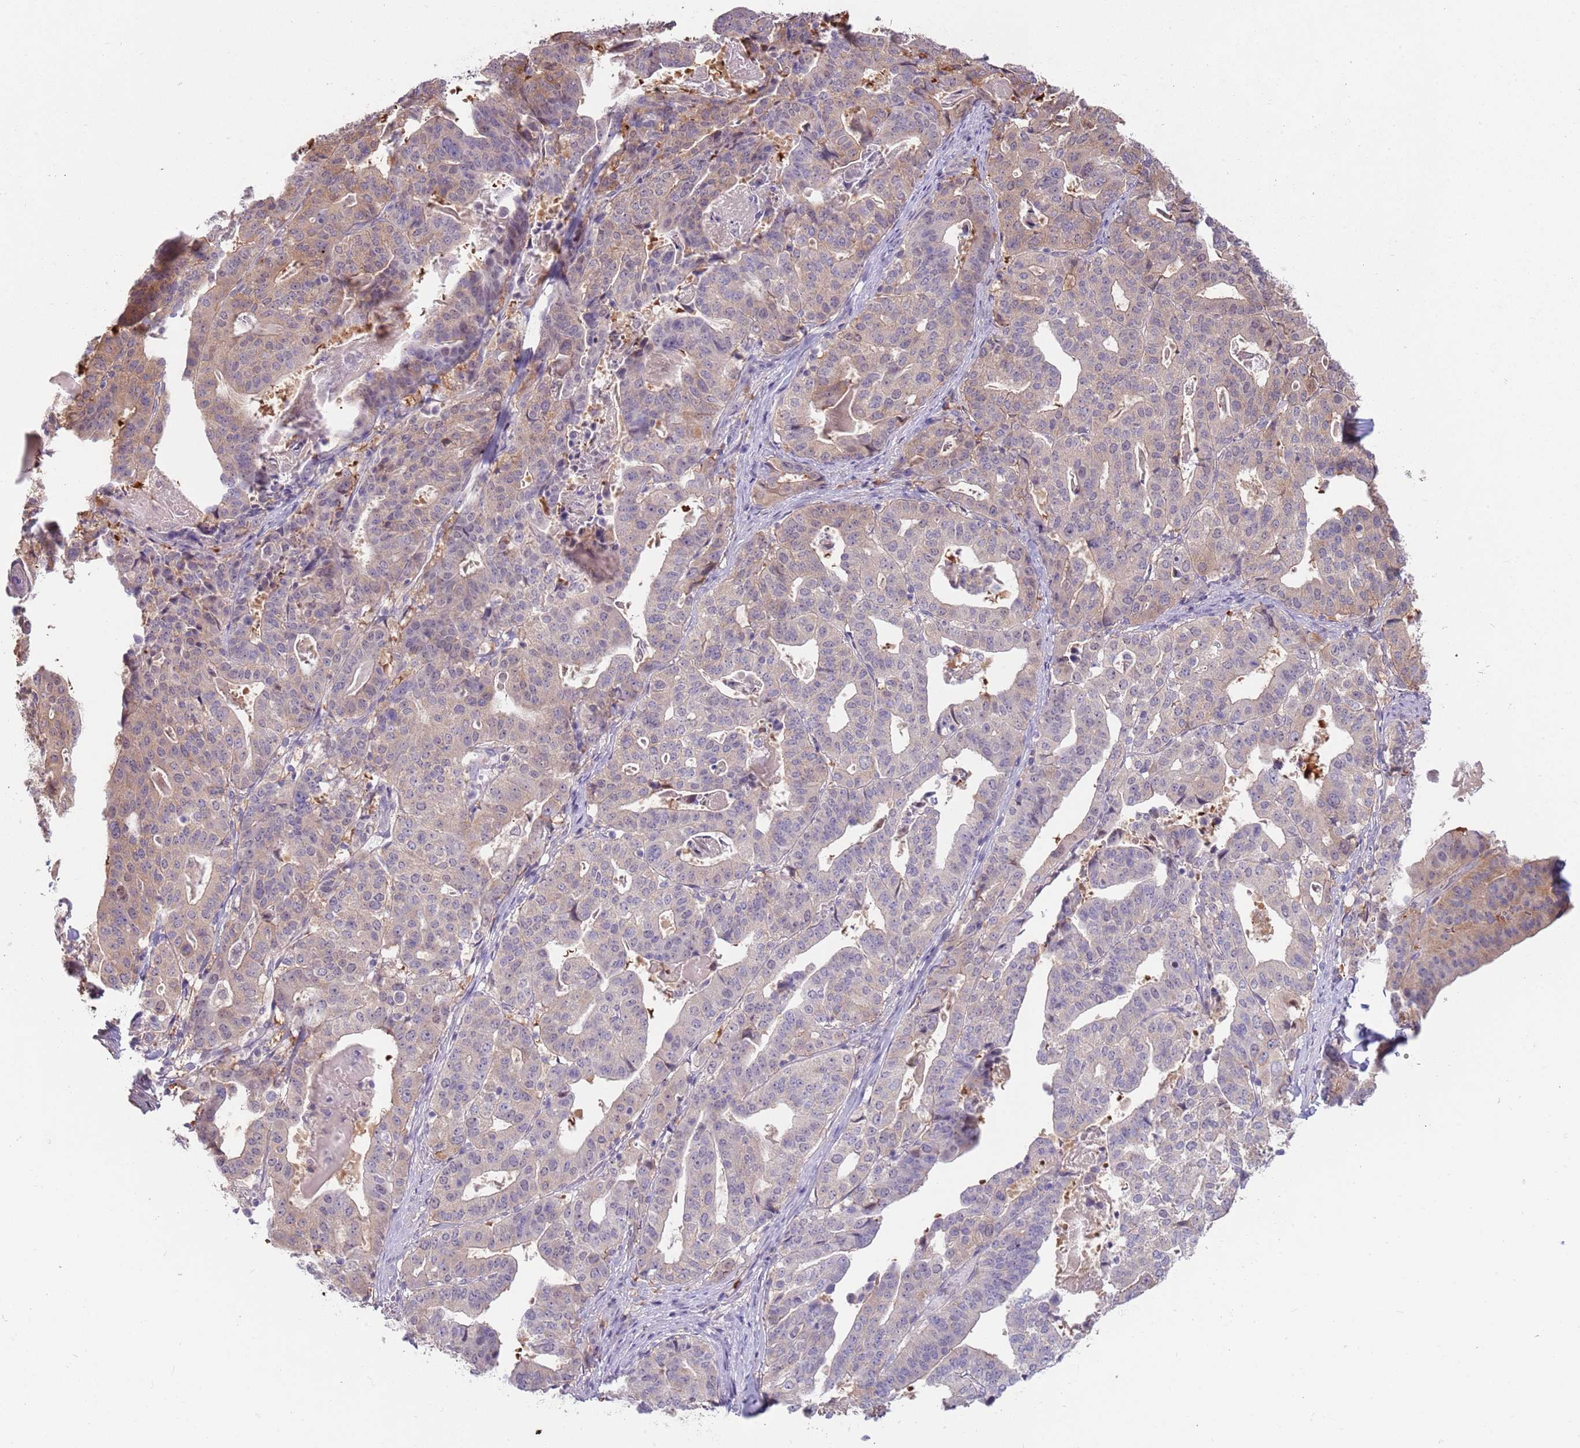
{"staining": {"intensity": "weak", "quantity": "25%-75%", "location": "cytoplasmic/membranous"}, "tissue": "stomach cancer", "cell_type": "Tumor cells", "image_type": "cancer", "snomed": [{"axis": "morphology", "description": "Adenocarcinoma, NOS"}, {"axis": "topography", "description": "Stomach"}], "caption": "Immunohistochemical staining of human stomach cancer (adenocarcinoma) displays low levels of weak cytoplasmic/membranous protein positivity in about 25%-75% of tumor cells. Using DAB (brown) and hematoxylin (blue) stains, captured at high magnification using brightfield microscopy.", "gene": "LDHD", "patient": {"sex": "male", "age": 48}}